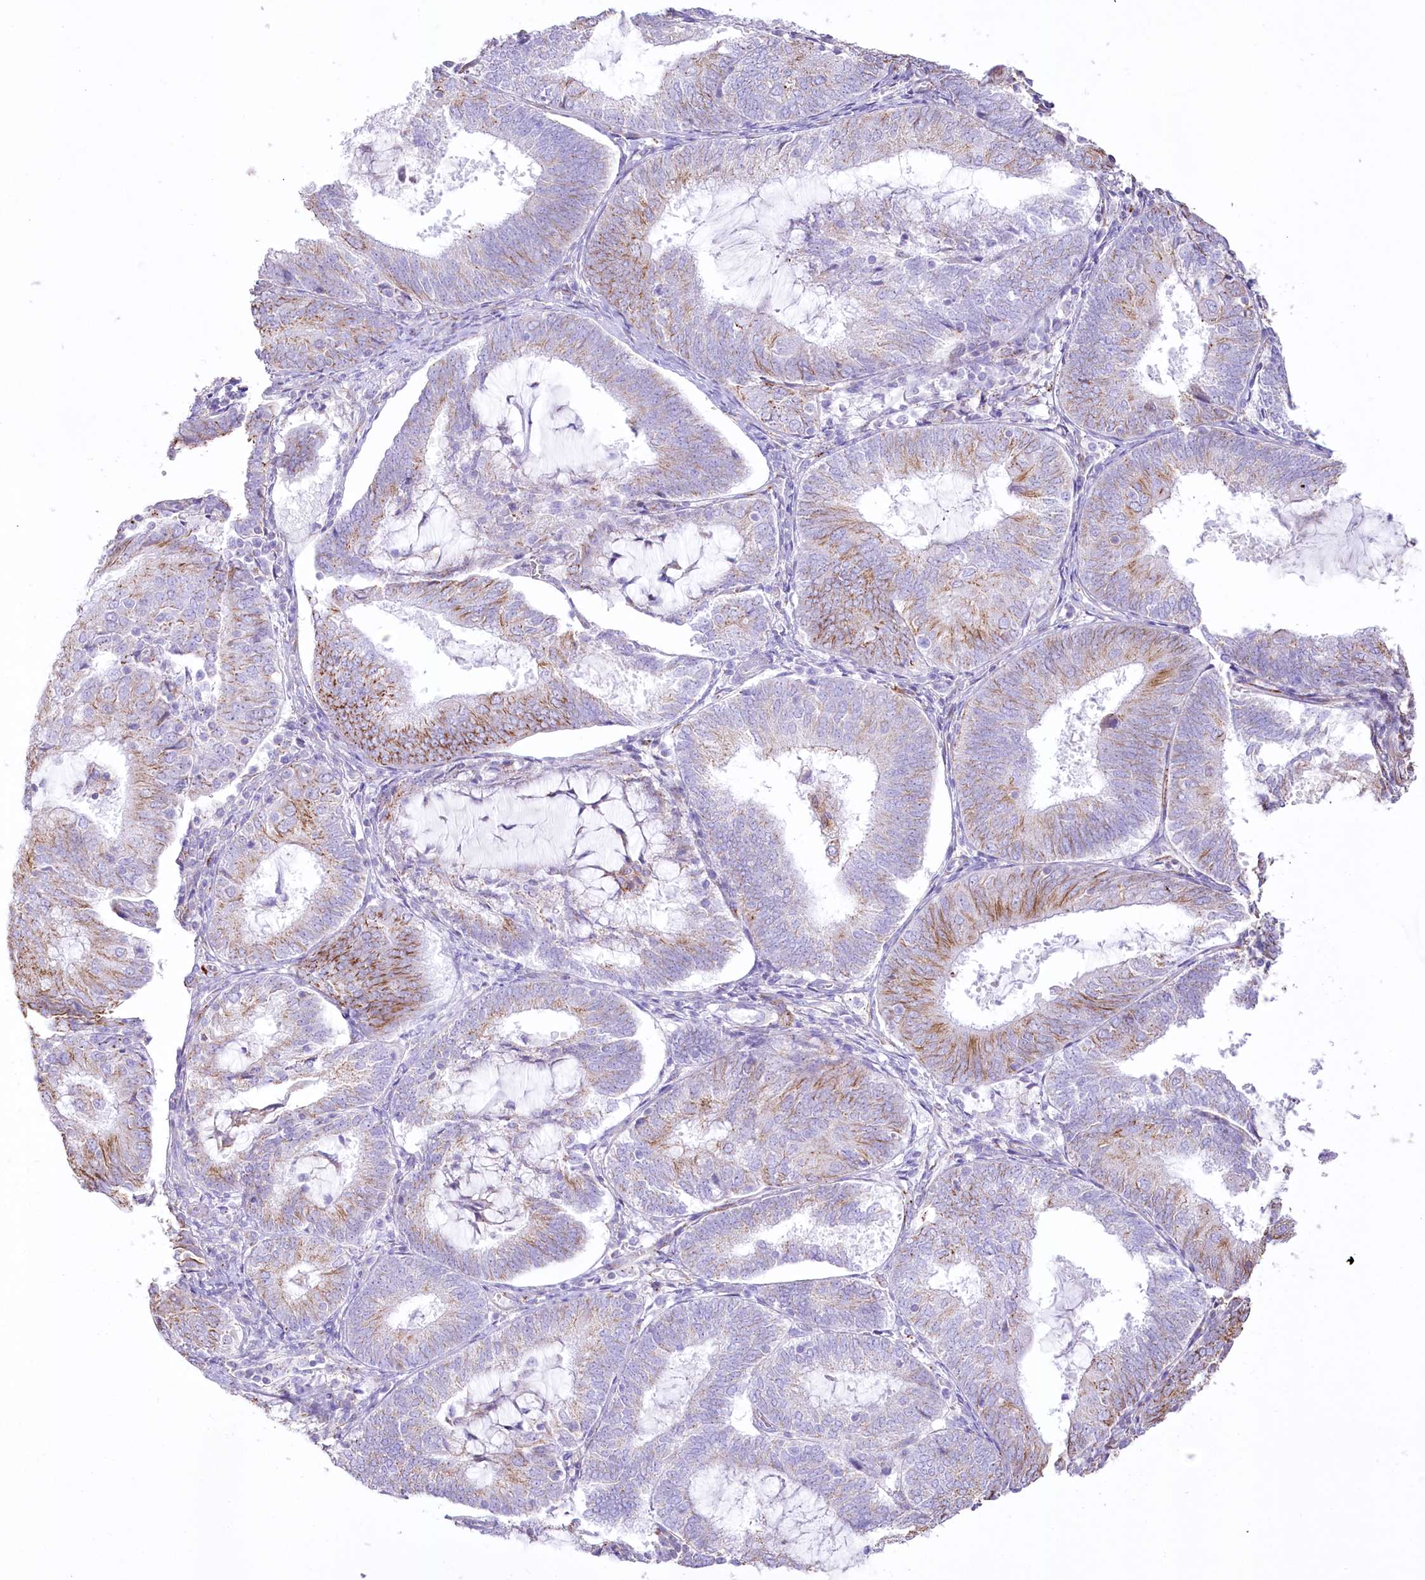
{"staining": {"intensity": "moderate", "quantity": "25%-75%", "location": "cytoplasmic/membranous"}, "tissue": "endometrial cancer", "cell_type": "Tumor cells", "image_type": "cancer", "snomed": [{"axis": "morphology", "description": "Adenocarcinoma, NOS"}, {"axis": "topography", "description": "Endometrium"}], "caption": "Moderate cytoplasmic/membranous staining for a protein is appreciated in about 25%-75% of tumor cells of endometrial cancer using immunohistochemistry.", "gene": "FAM216A", "patient": {"sex": "female", "age": 81}}